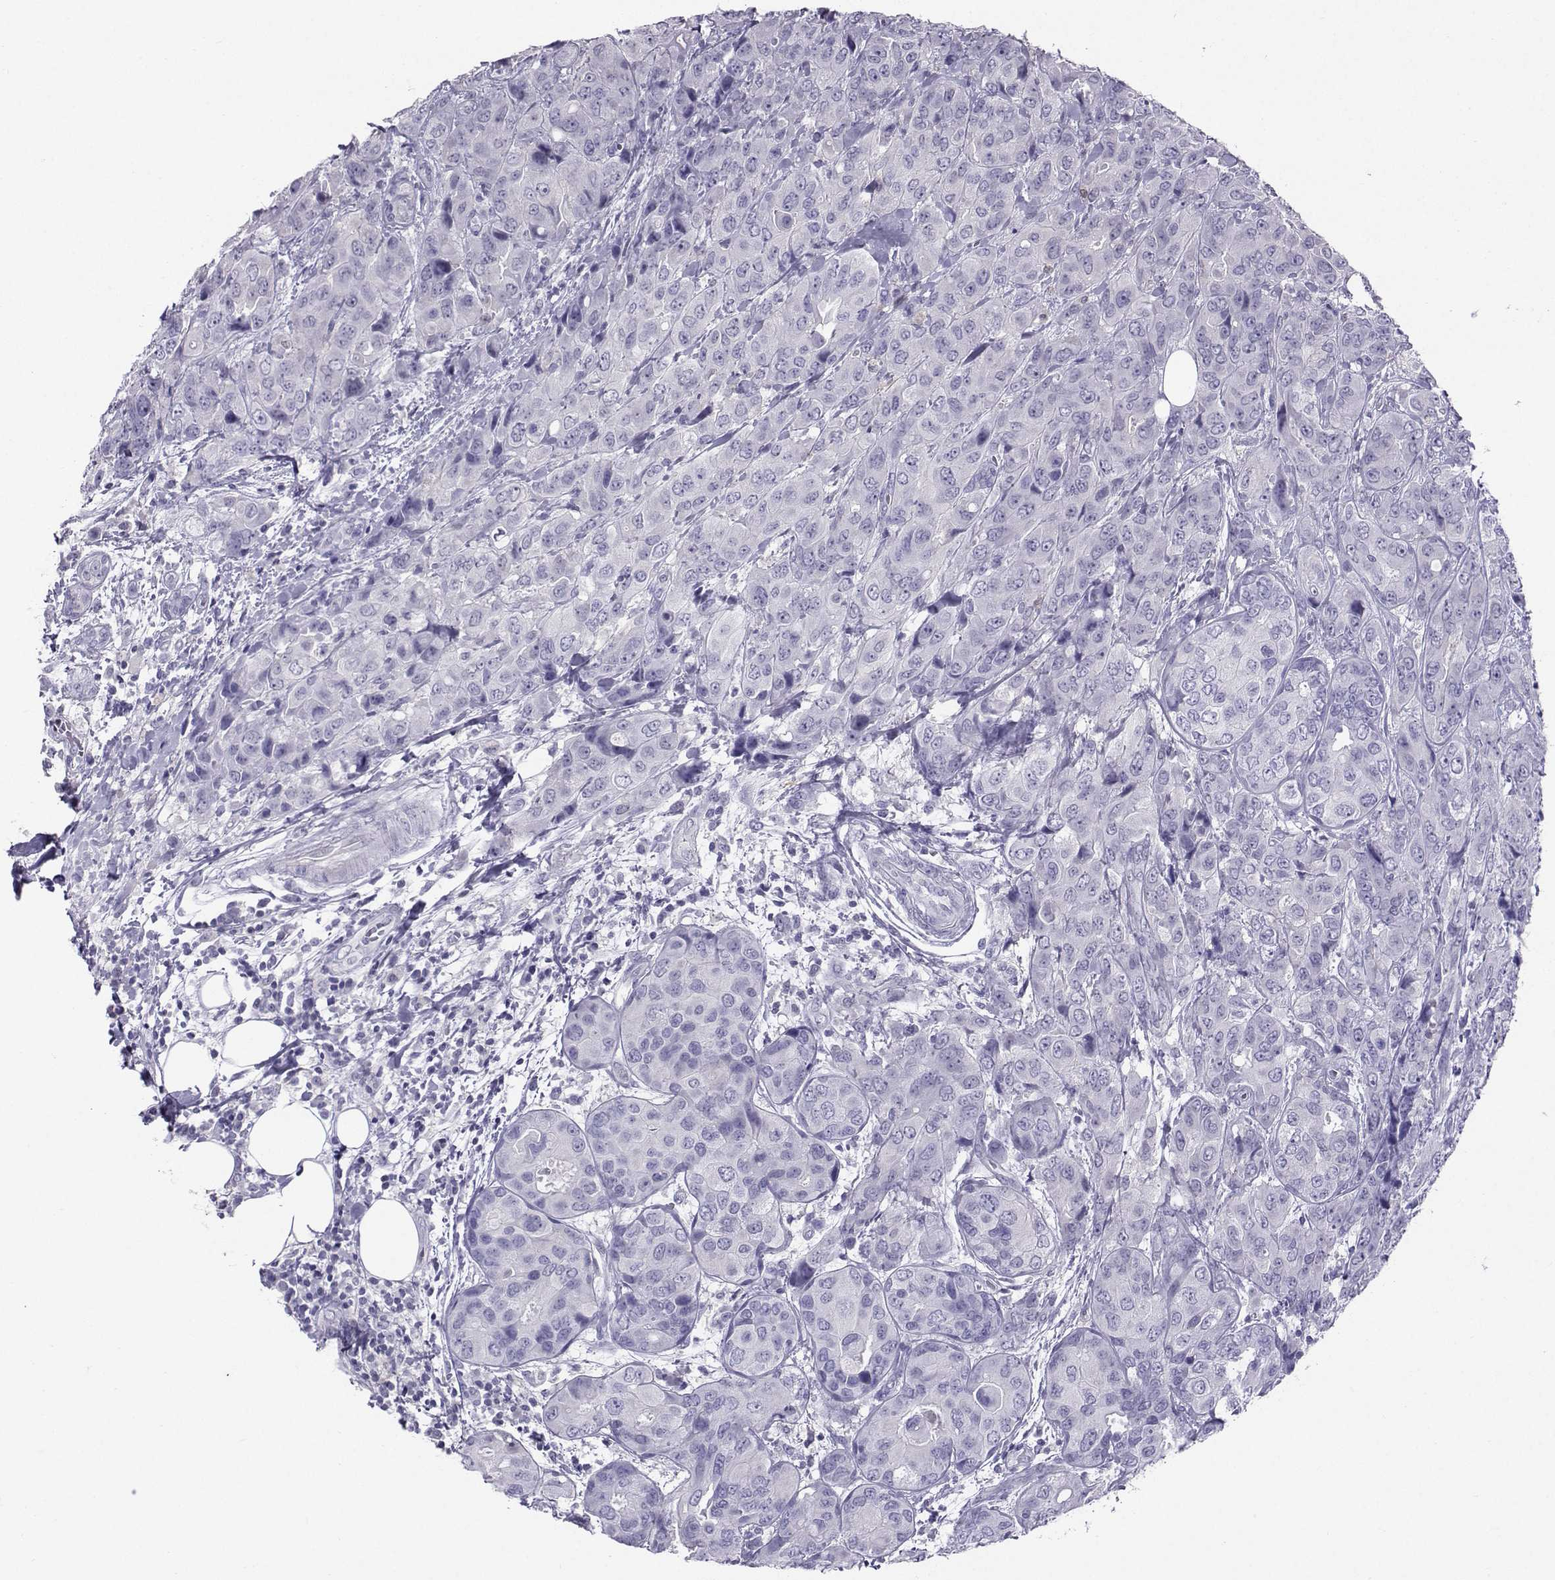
{"staining": {"intensity": "strong", "quantity": "<25%", "location": "nuclear"}, "tissue": "breast cancer", "cell_type": "Tumor cells", "image_type": "cancer", "snomed": [{"axis": "morphology", "description": "Duct carcinoma"}, {"axis": "topography", "description": "Breast"}], "caption": "IHC micrograph of neoplastic tissue: human breast cancer (invasive ductal carcinoma) stained using immunohistochemistry demonstrates medium levels of strong protein expression localized specifically in the nuclear of tumor cells, appearing as a nuclear brown color.", "gene": "PGK1", "patient": {"sex": "female", "age": 43}}